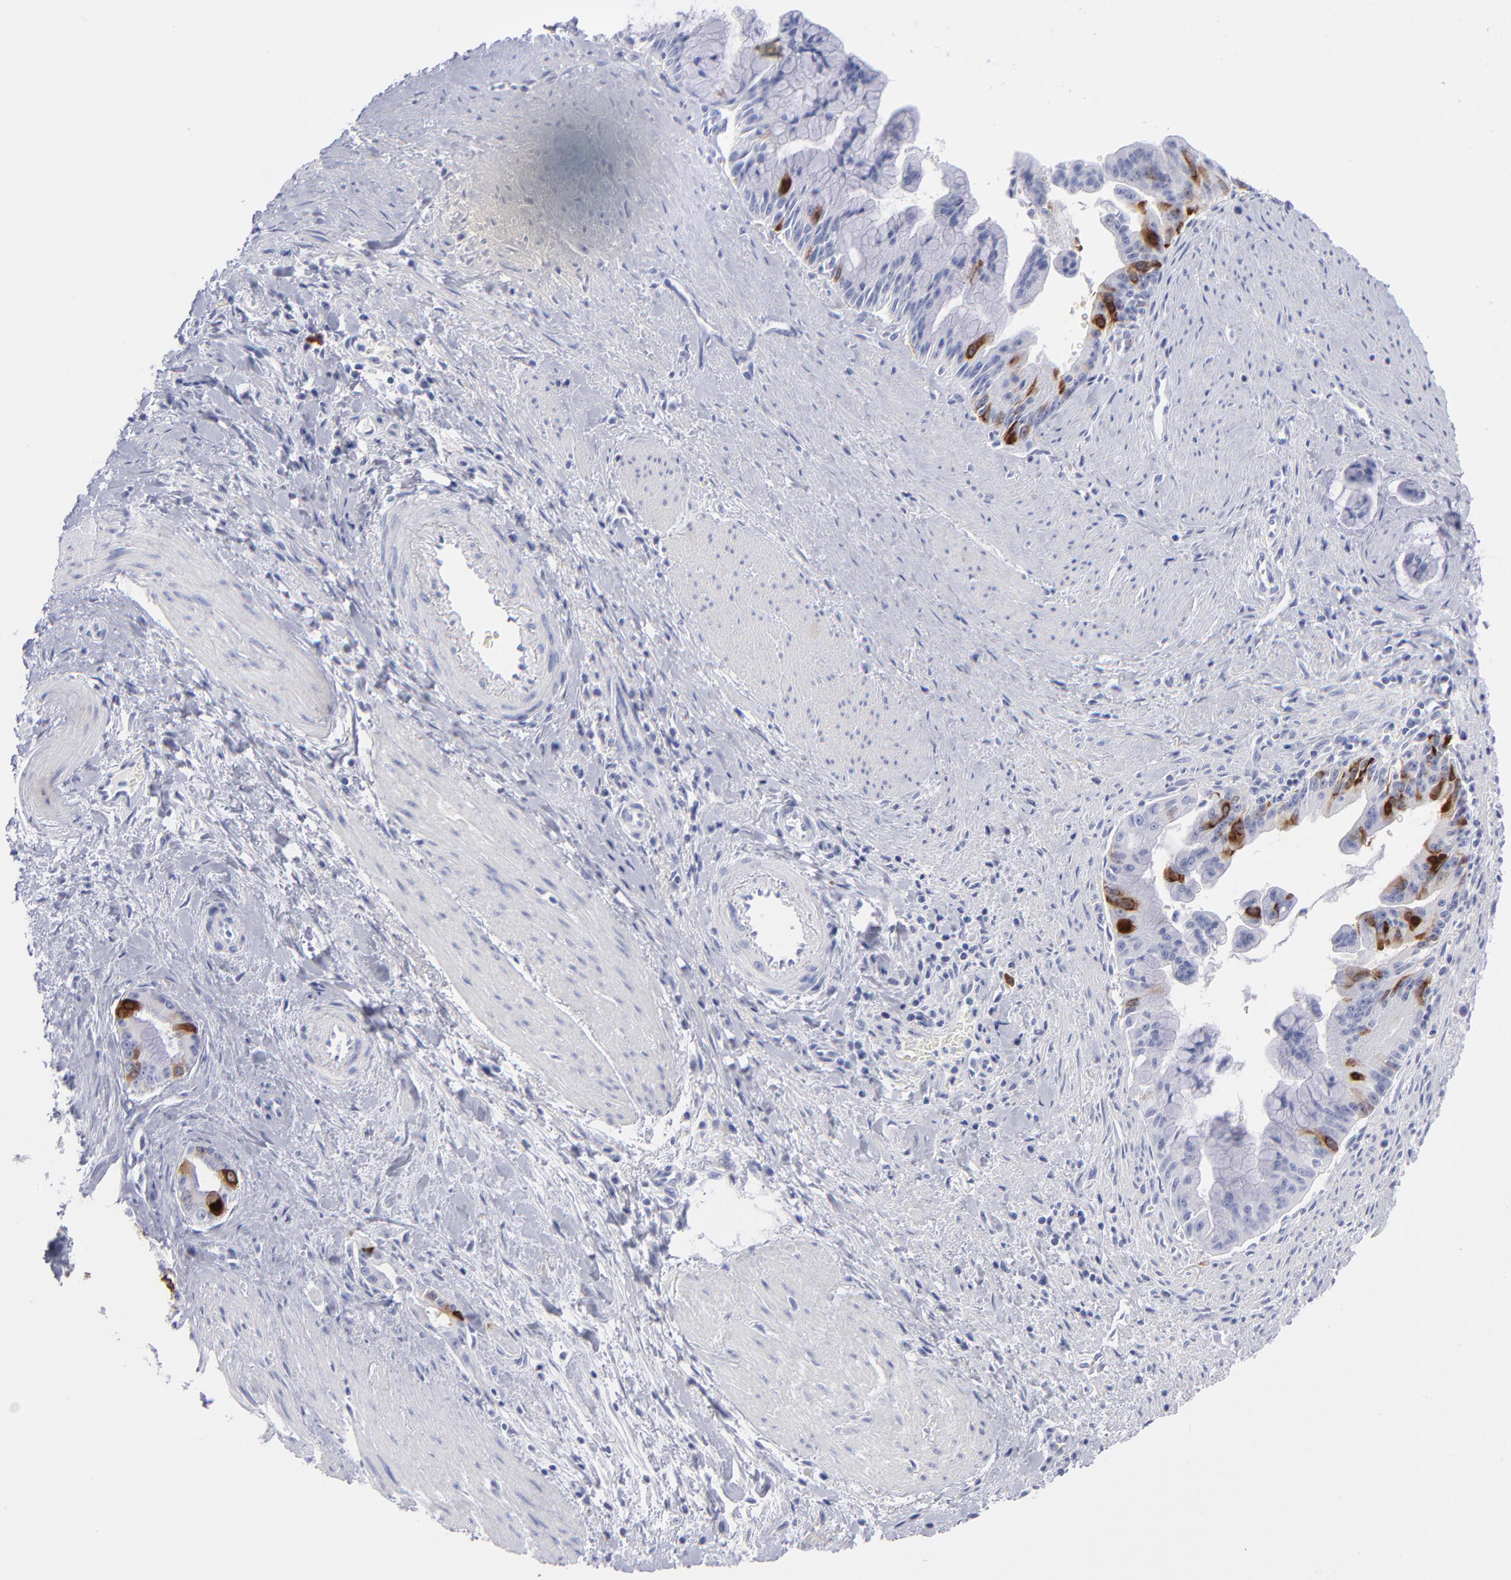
{"staining": {"intensity": "strong", "quantity": "<25%", "location": "cytoplasmic/membranous"}, "tissue": "pancreatic cancer", "cell_type": "Tumor cells", "image_type": "cancer", "snomed": [{"axis": "morphology", "description": "Adenocarcinoma, NOS"}, {"axis": "topography", "description": "Pancreas"}], "caption": "A brown stain shows strong cytoplasmic/membranous expression of a protein in pancreatic cancer (adenocarcinoma) tumor cells. (Brightfield microscopy of DAB IHC at high magnification).", "gene": "CCNB1", "patient": {"sex": "male", "age": 59}}